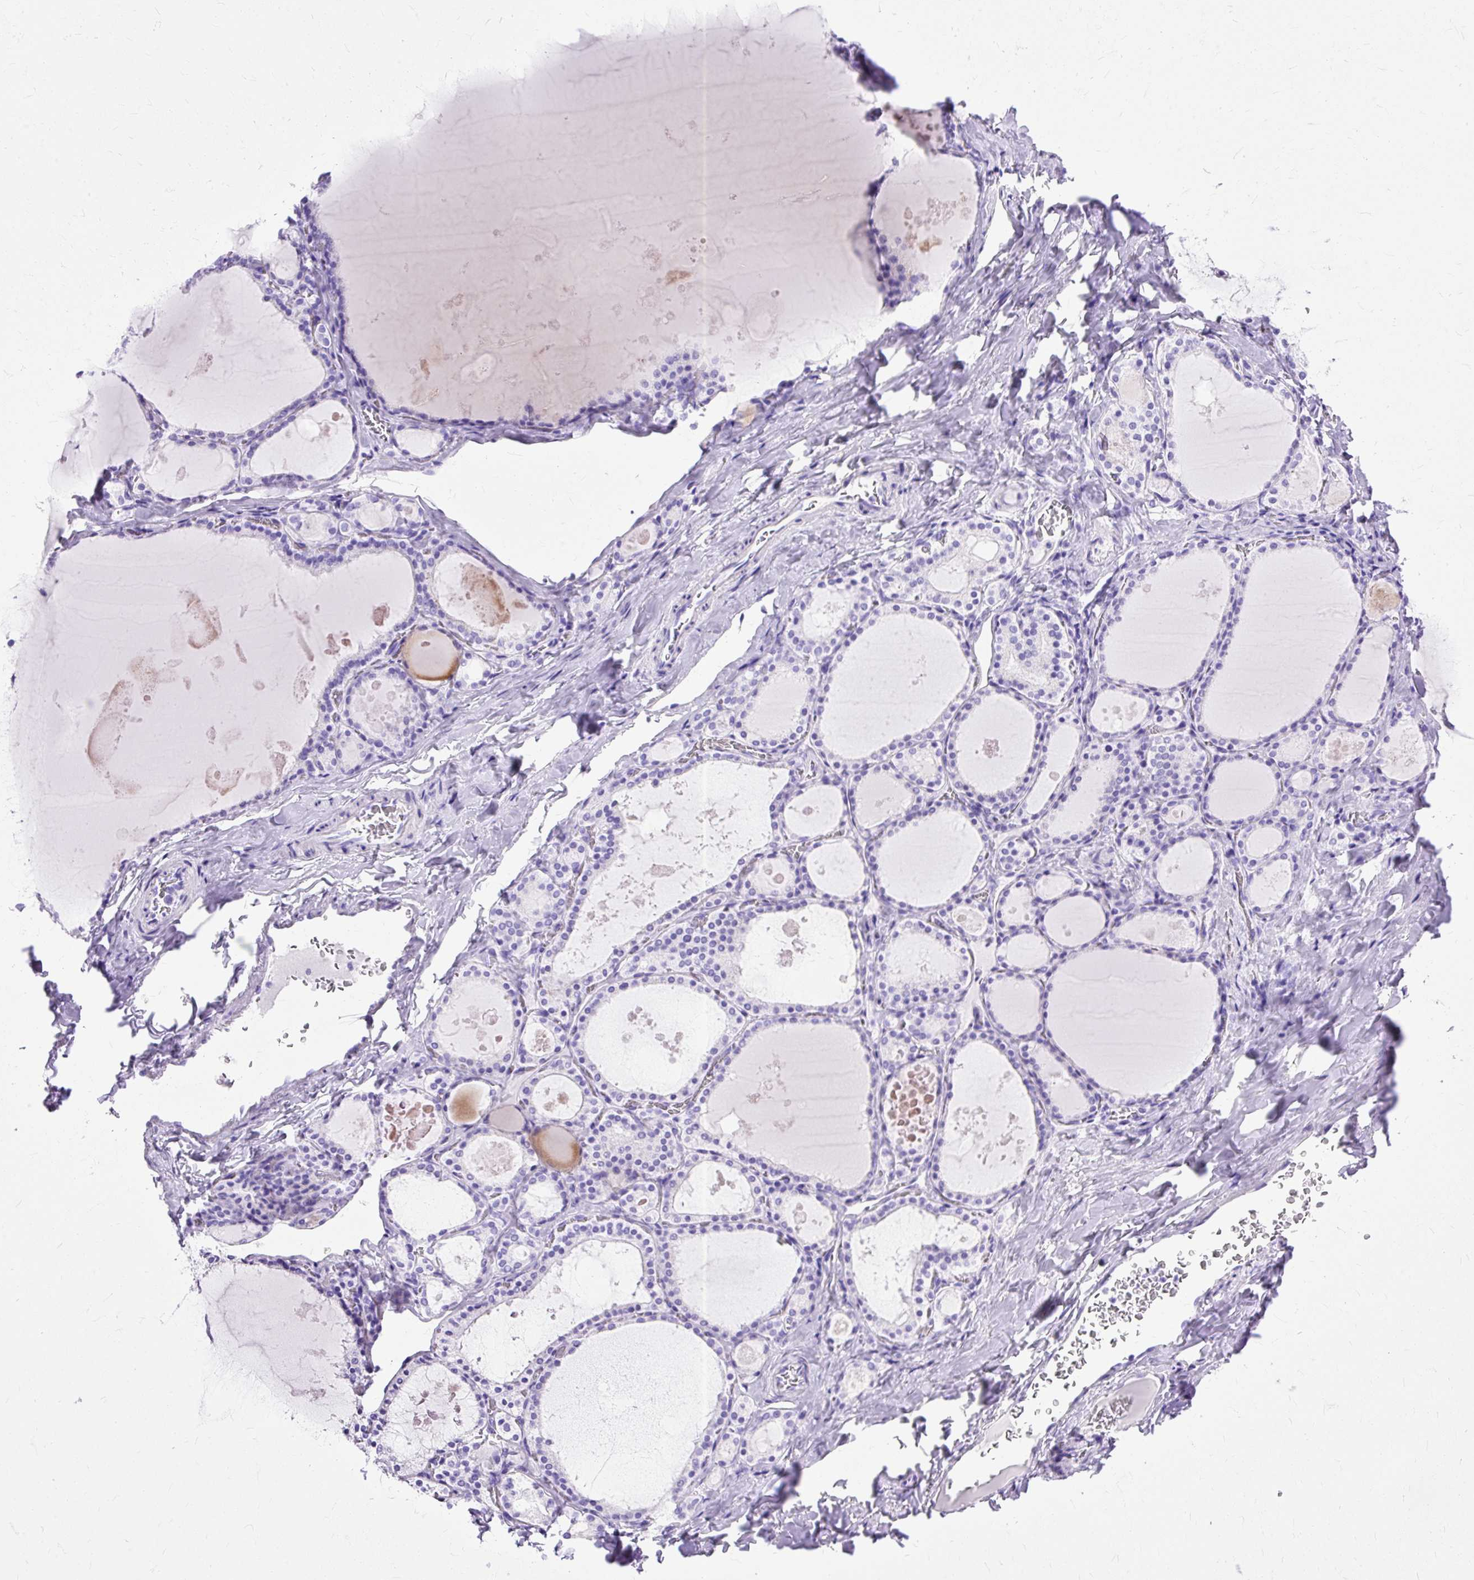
{"staining": {"intensity": "negative", "quantity": "none", "location": "none"}, "tissue": "thyroid gland", "cell_type": "Glandular cells", "image_type": "normal", "snomed": [{"axis": "morphology", "description": "Normal tissue, NOS"}, {"axis": "topography", "description": "Thyroid gland"}], "caption": "DAB (3,3'-diaminobenzidine) immunohistochemical staining of unremarkable human thyroid gland shows no significant positivity in glandular cells.", "gene": "SLC8A2", "patient": {"sex": "male", "age": 56}}